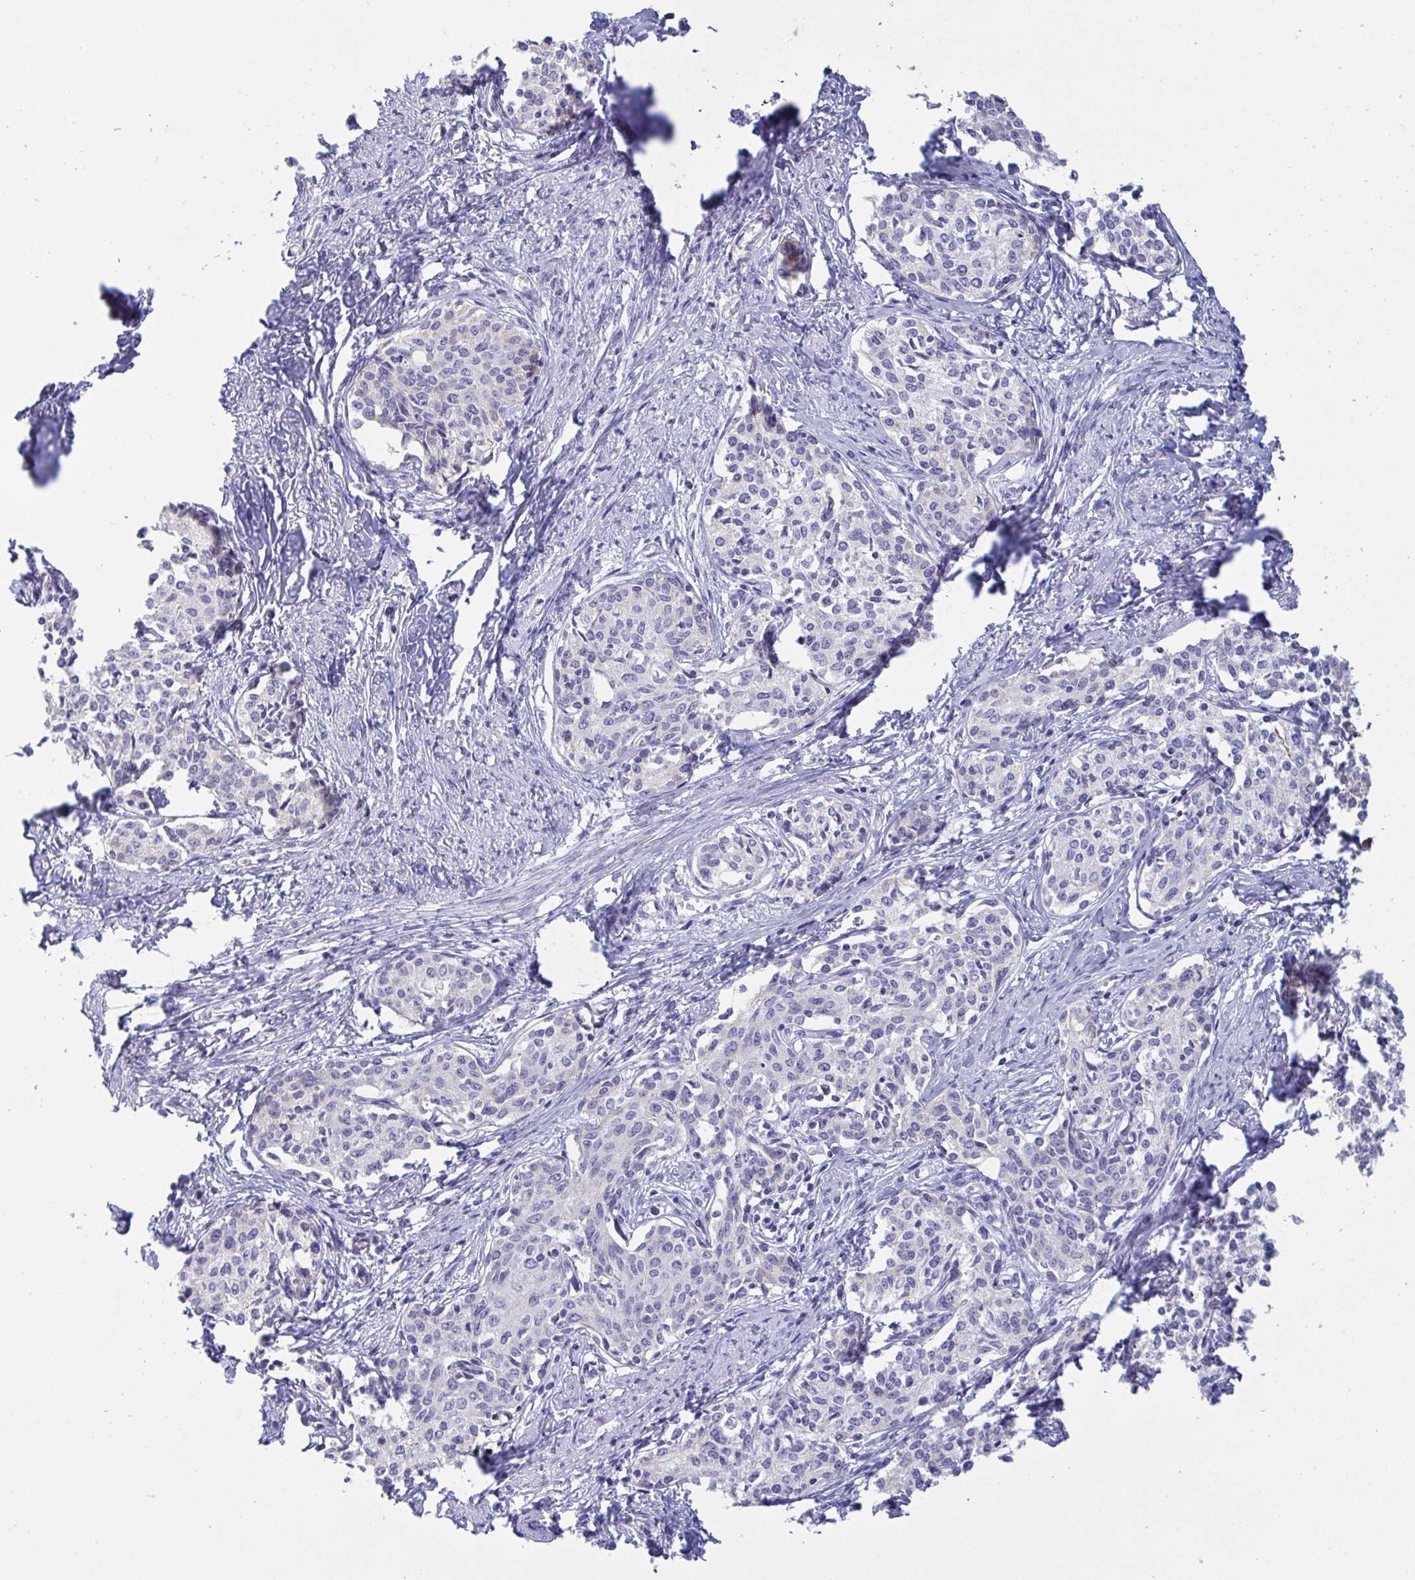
{"staining": {"intensity": "negative", "quantity": "none", "location": "none"}, "tissue": "cervical cancer", "cell_type": "Tumor cells", "image_type": "cancer", "snomed": [{"axis": "morphology", "description": "Squamous cell carcinoma, NOS"}, {"axis": "morphology", "description": "Adenocarcinoma, NOS"}, {"axis": "topography", "description": "Cervix"}], "caption": "This is an immunohistochemistry (IHC) histopathology image of squamous cell carcinoma (cervical). There is no staining in tumor cells.", "gene": "TAS2R38", "patient": {"sex": "female", "age": 52}}